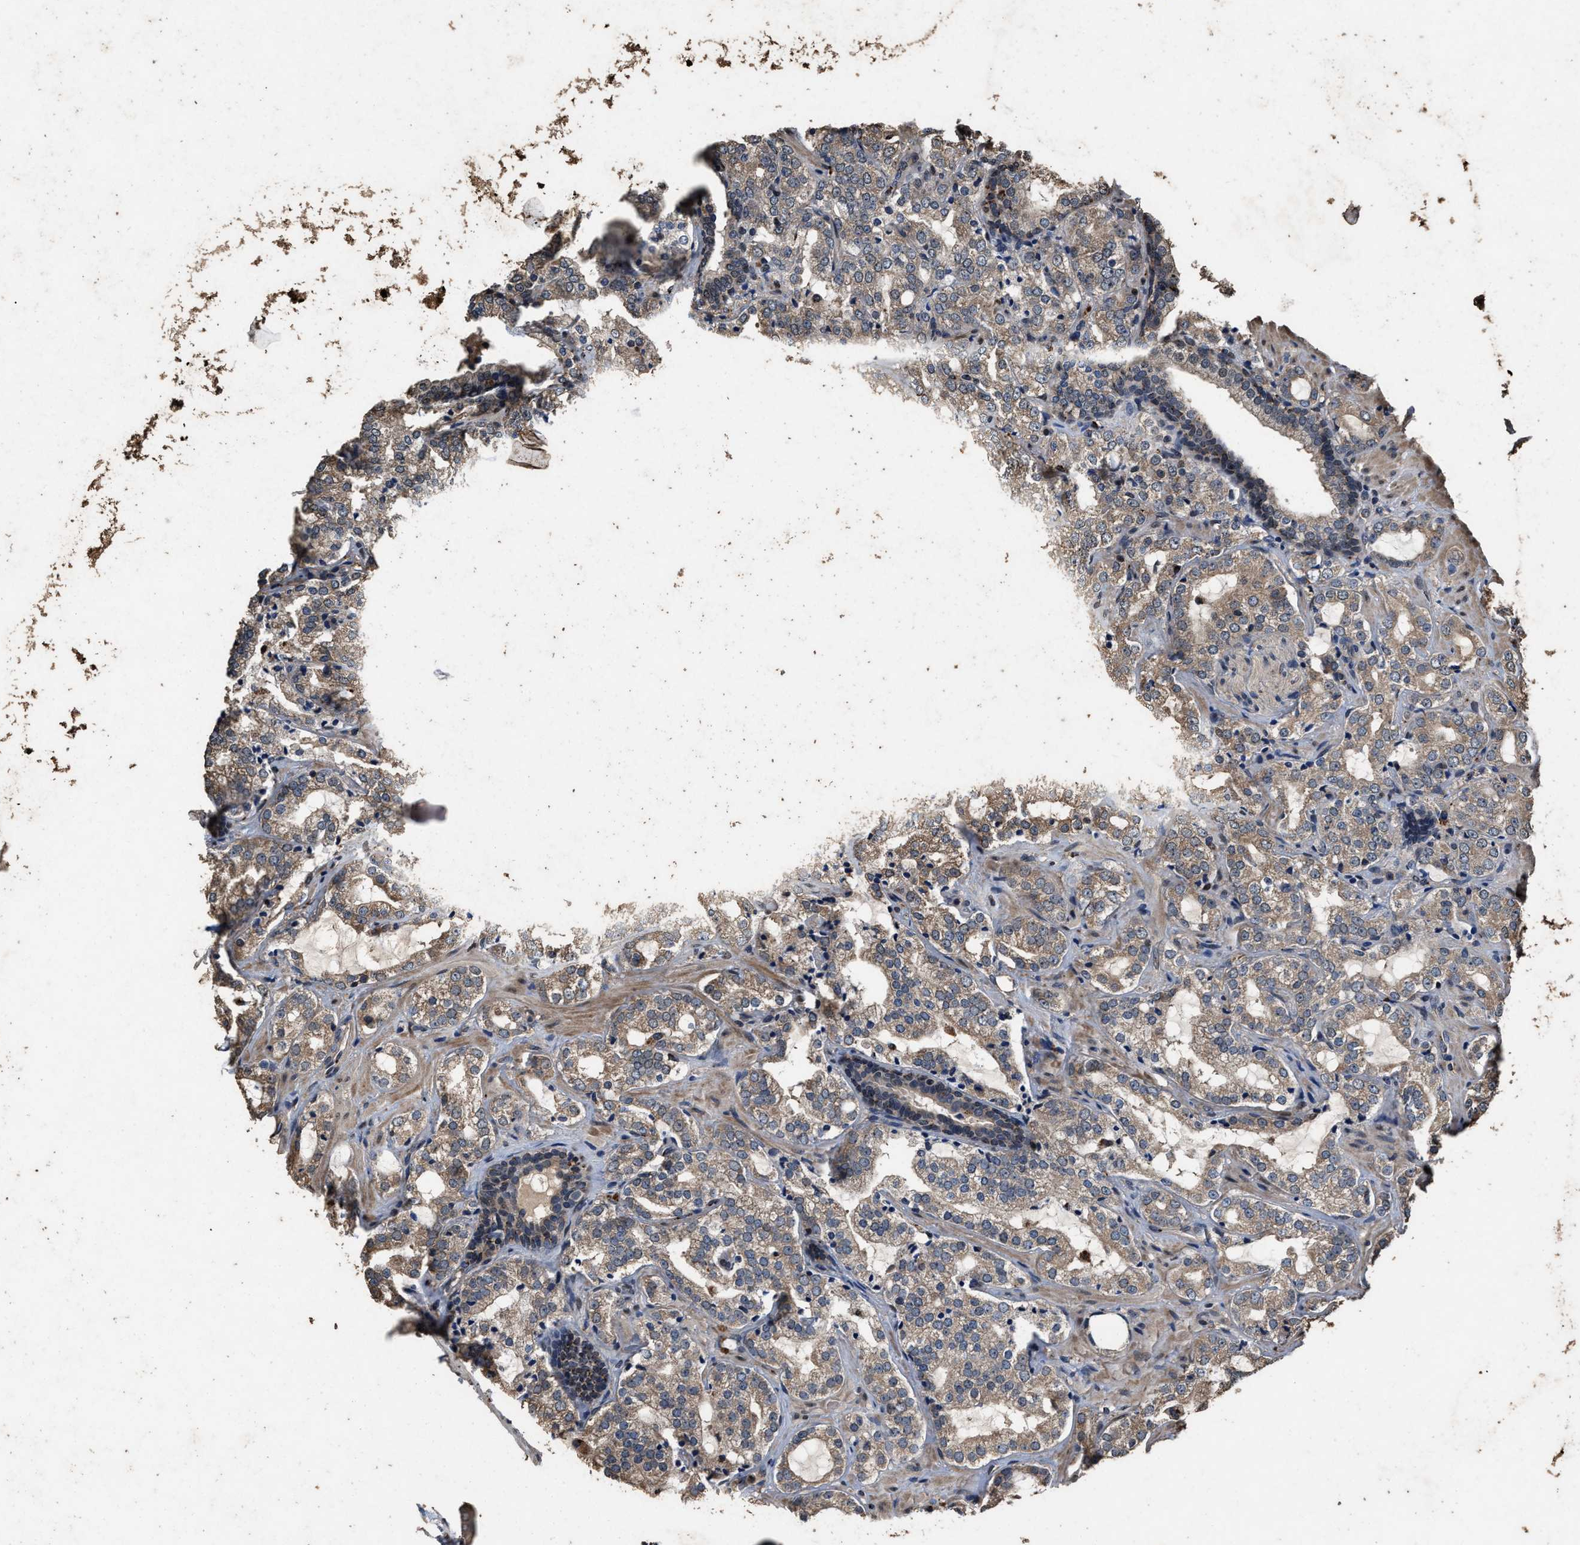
{"staining": {"intensity": "weak", "quantity": ">75%", "location": "cytoplasmic/membranous"}, "tissue": "prostate cancer", "cell_type": "Tumor cells", "image_type": "cancer", "snomed": [{"axis": "morphology", "description": "Adenocarcinoma, High grade"}, {"axis": "topography", "description": "Prostate"}], "caption": "High-grade adenocarcinoma (prostate) stained with a protein marker demonstrates weak staining in tumor cells.", "gene": "TPST2", "patient": {"sex": "male", "age": 64}}